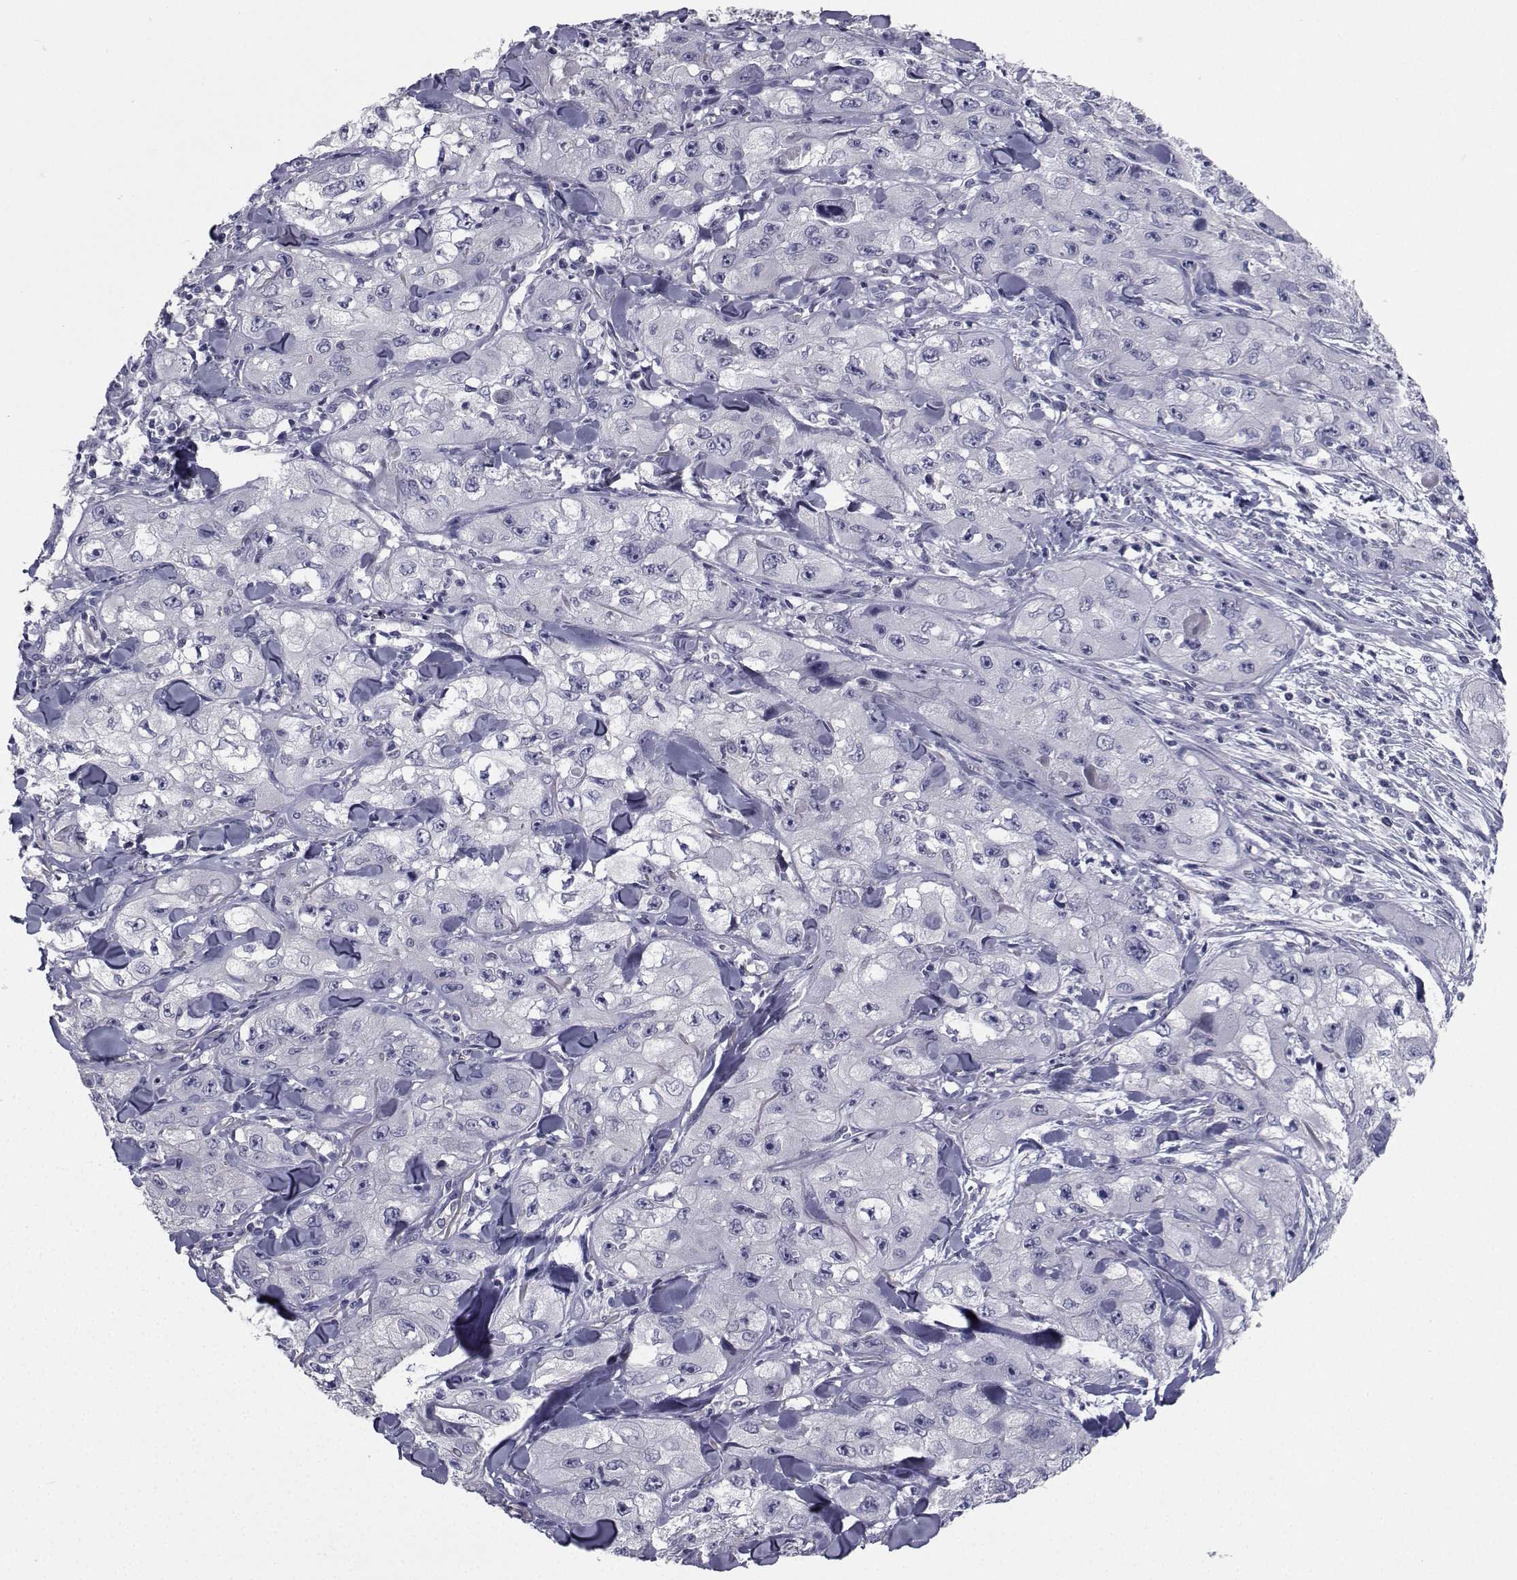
{"staining": {"intensity": "negative", "quantity": "none", "location": "none"}, "tissue": "skin cancer", "cell_type": "Tumor cells", "image_type": "cancer", "snomed": [{"axis": "morphology", "description": "Squamous cell carcinoma, NOS"}, {"axis": "topography", "description": "Skin"}, {"axis": "topography", "description": "Subcutis"}], "caption": "Immunohistochemistry (IHC) of human skin squamous cell carcinoma shows no positivity in tumor cells.", "gene": "CHRNA1", "patient": {"sex": "male", "age": 73}}